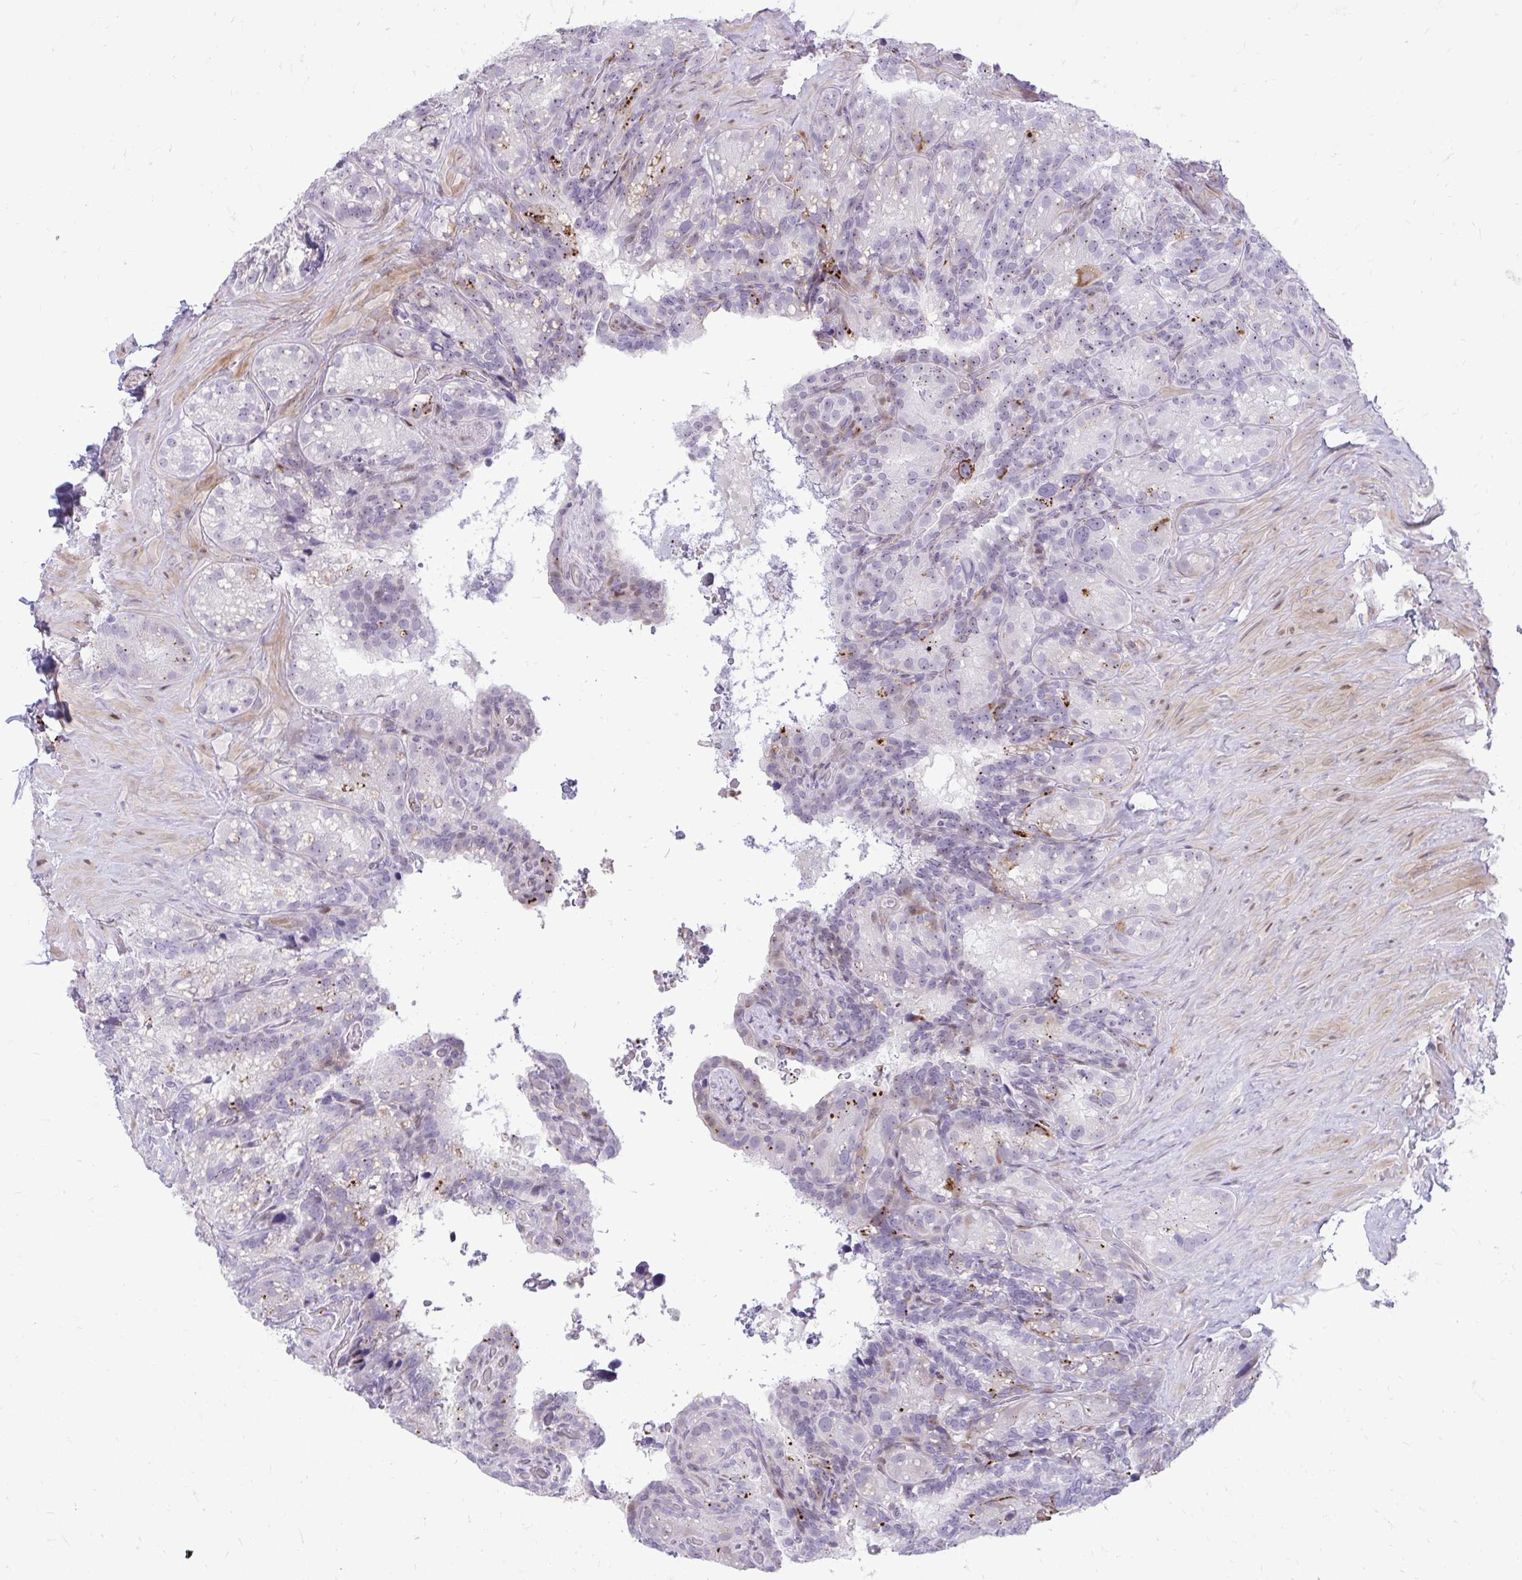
{"staining": {"intensity": "weak", "quantity": "<25%", "location": "nuclear"}, "tissue": "seminal vesicle", "cell_type": "Glandular cells", "image_type": "normal", "snomed": [{"axis": "morphology", "description": "Normal tissue, NOS"}, {"axis": "topography", "description": "Seminal veicle"}], "caption": "DAB immunohistochemical staining of unremarkable human seminal vesicle reveals no significant staining in glandular cells.", "gene": "DLX4", "patient": {"sex": "male", "age": 60}}